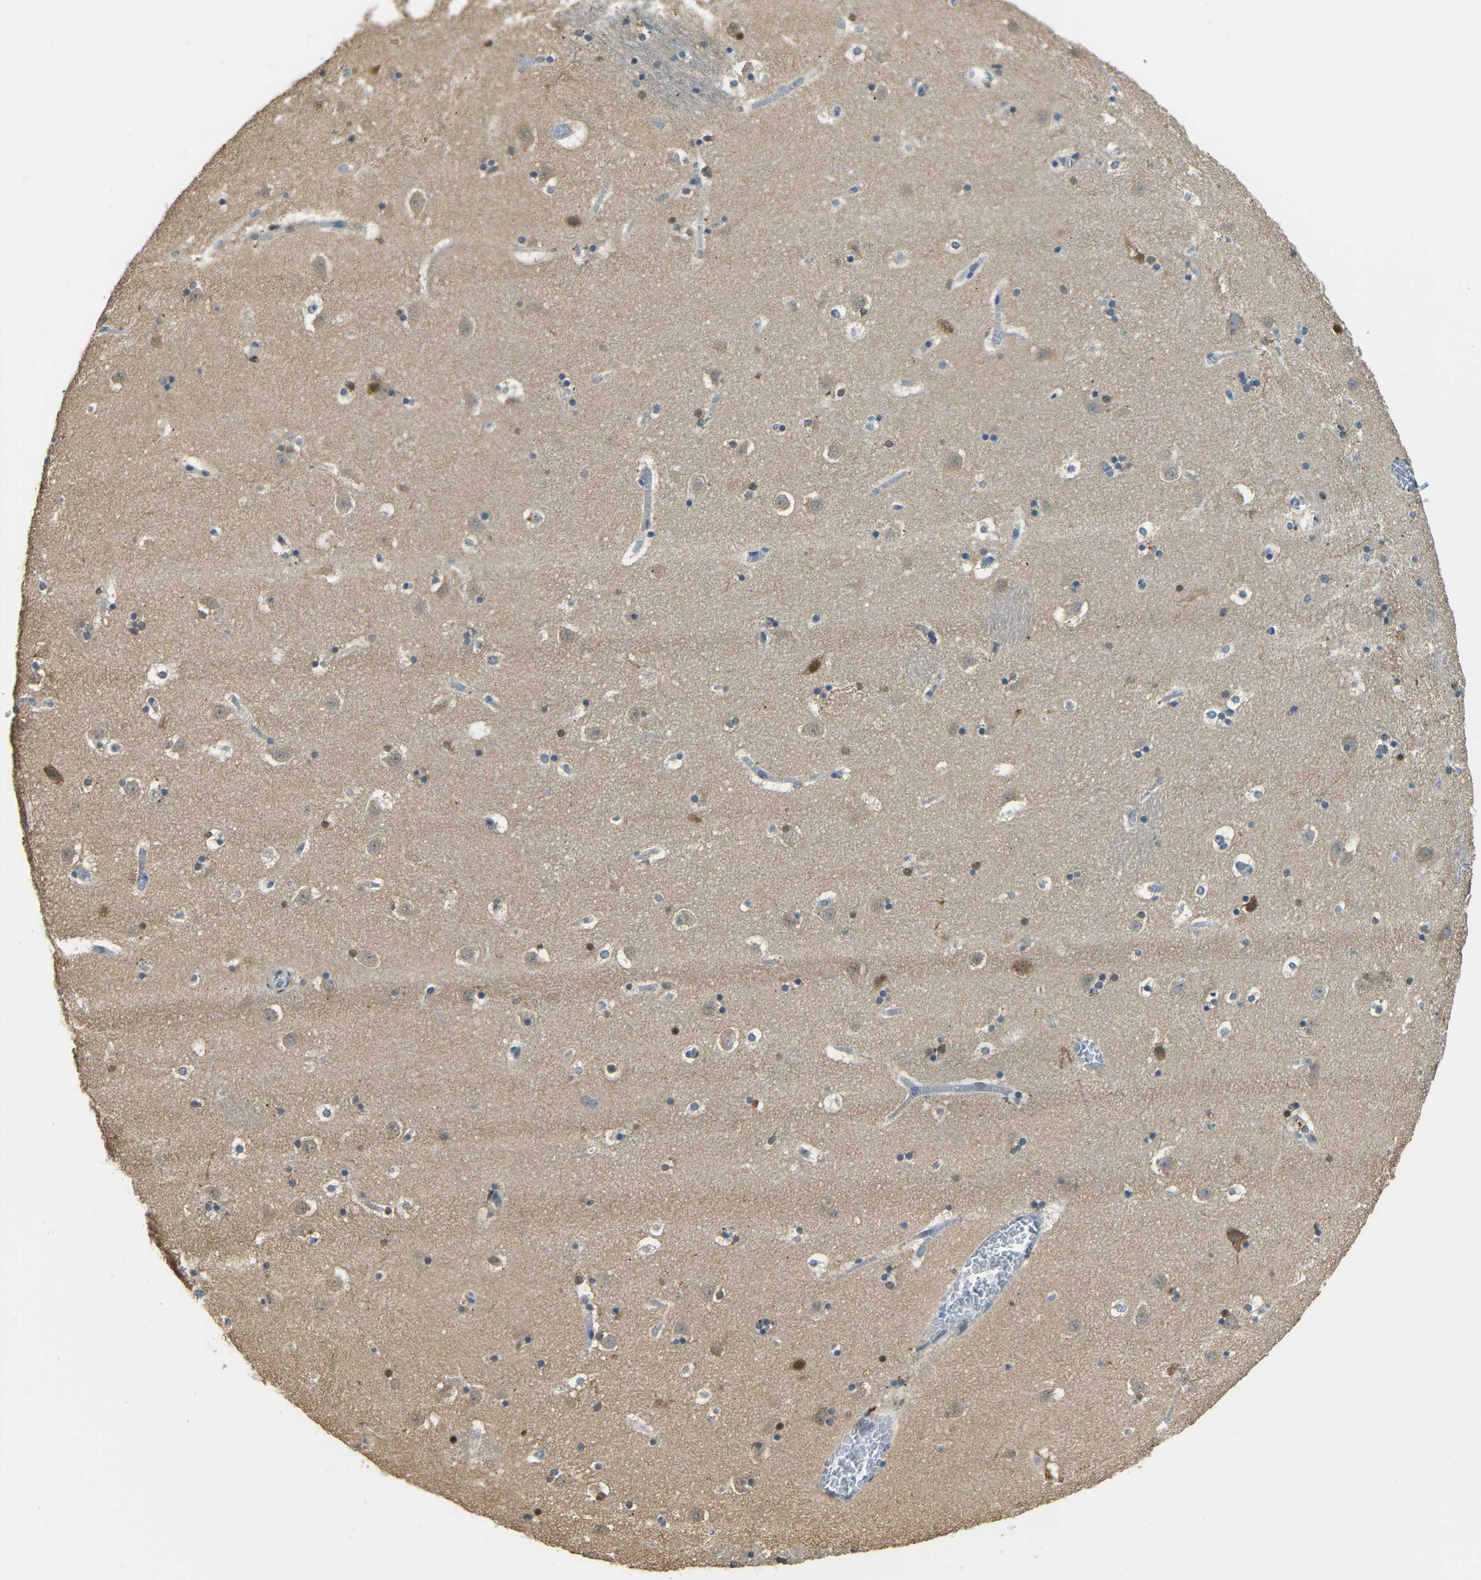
{"staining": {"intensity": "weak", "quantity": "<25%", "location": "cytoplasmic/membranous"}, "tissue": "caudate", "cell_type": "Glial cells", "image_type": "normal", "snomed": [{"axis": "morphology", "description": "Normal tissue, NOS"}, {"axis": "topography", "description": "Lateral ventricle wall"}], "caption": "DAB (3,3'-diaminobenzidine) immunohistochemical staining of unremarkable caudate reveals no significant staining in glial cells. The staining is performed using DAB (3,3'-diaminobenzidine) brown chromogen with nuclei counter-stained in using hematoxylin.", "gene": "NANS", "patient": {"sex": "male", "age": 45}}